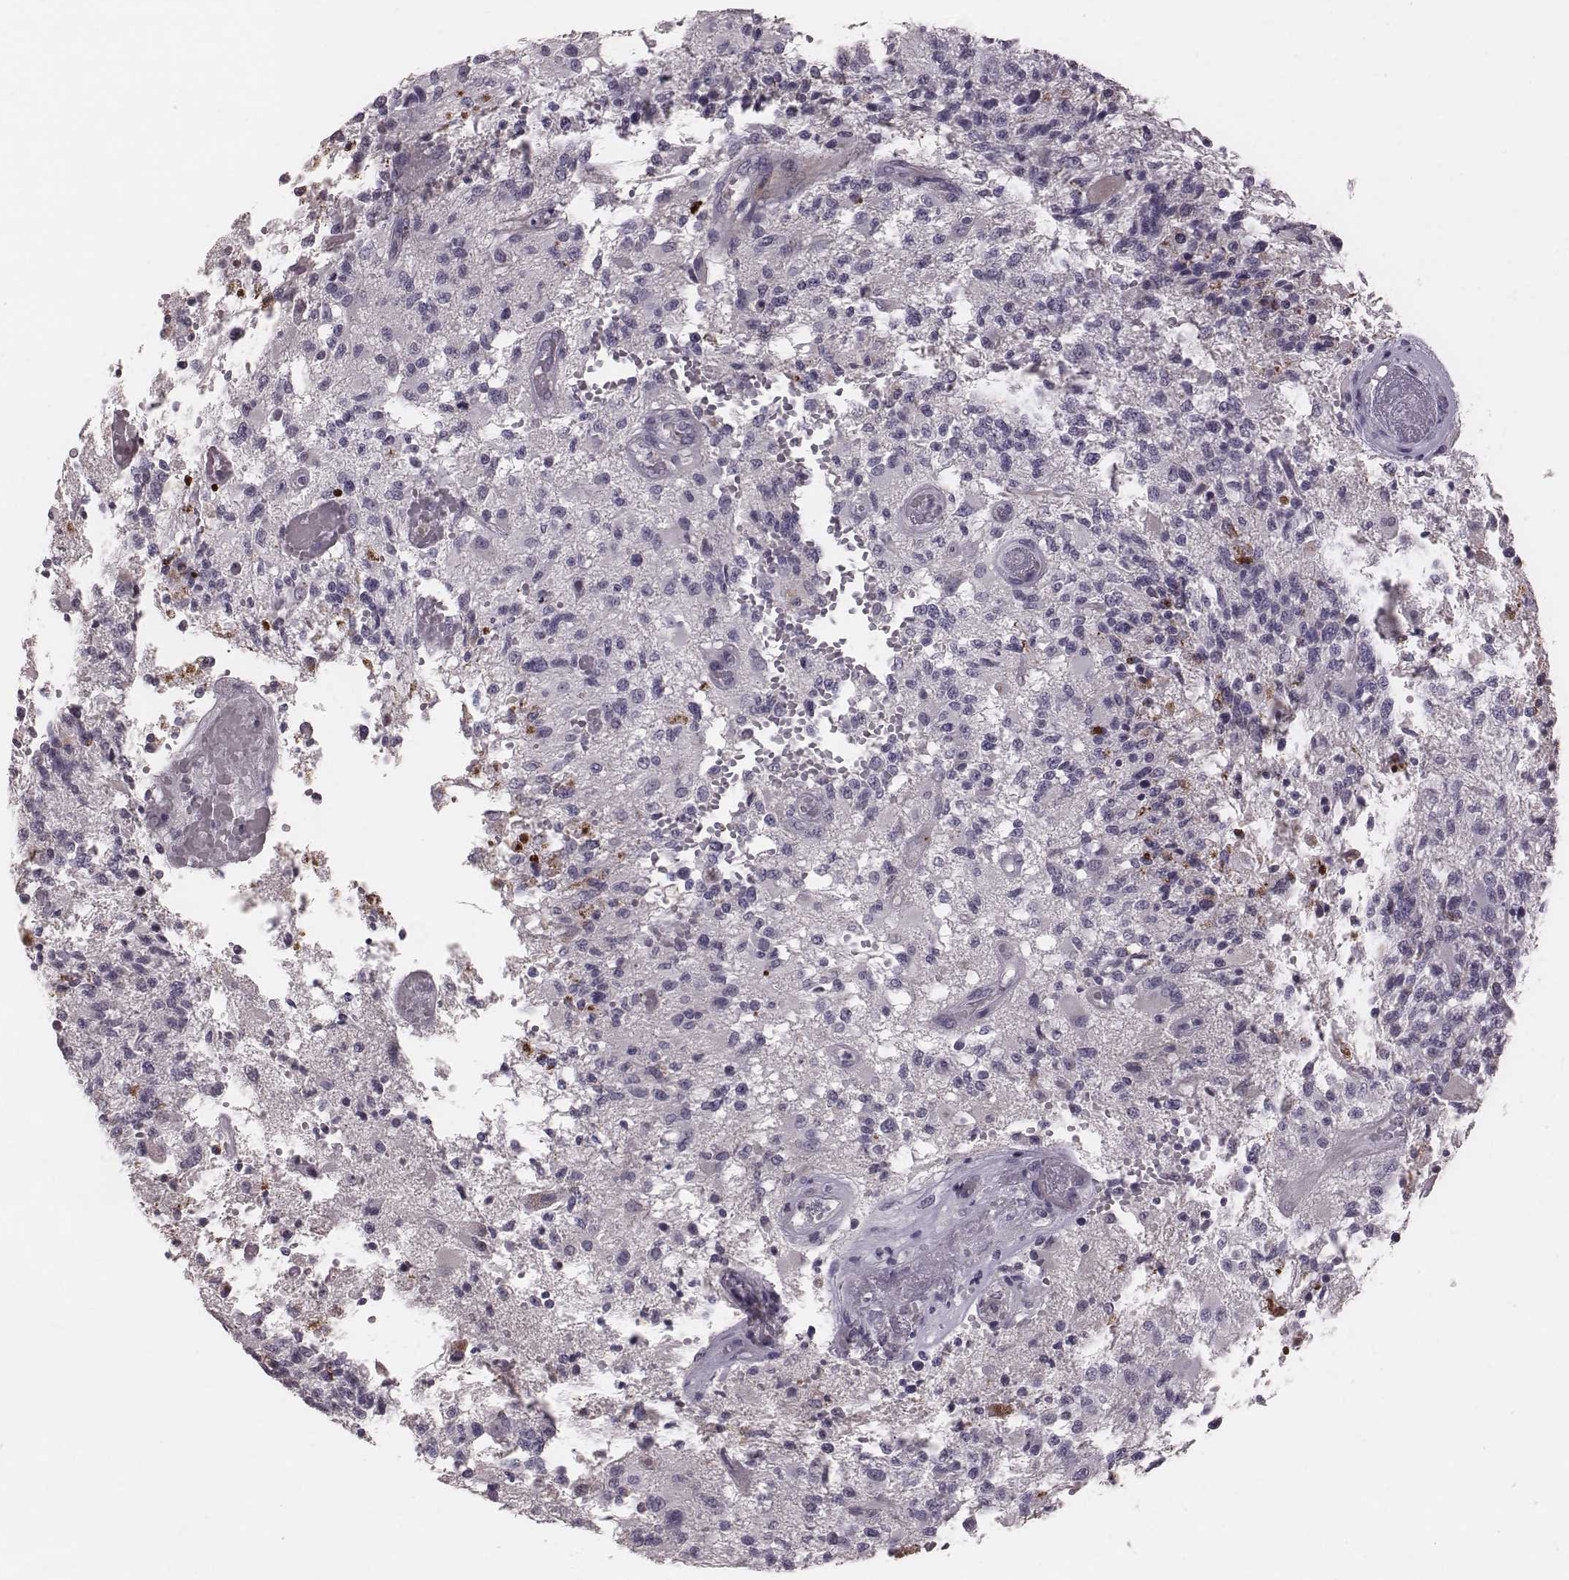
{"staining": {"intensity": "negative", "quantity": "none", "location": "none"}, "tissue": "glioma", "cell_type": "Tumor cells", "image_type": "cancer", "snomed": [{"axis": "morphology", "description": "Glioma, malignant, High grade"}, {"axis": "topography", "description": "Brain"}], "caption": "Immunohistochemistry (IHC) photomicrograph of neoplastic tissue: human malignant high-grade glioma stained with DAB (3,3'-diaminobenzidine) displays no significant protein staining in tumor cells.", "gene": "CFTR", "patient": {"sex": "female", "age": 63}}